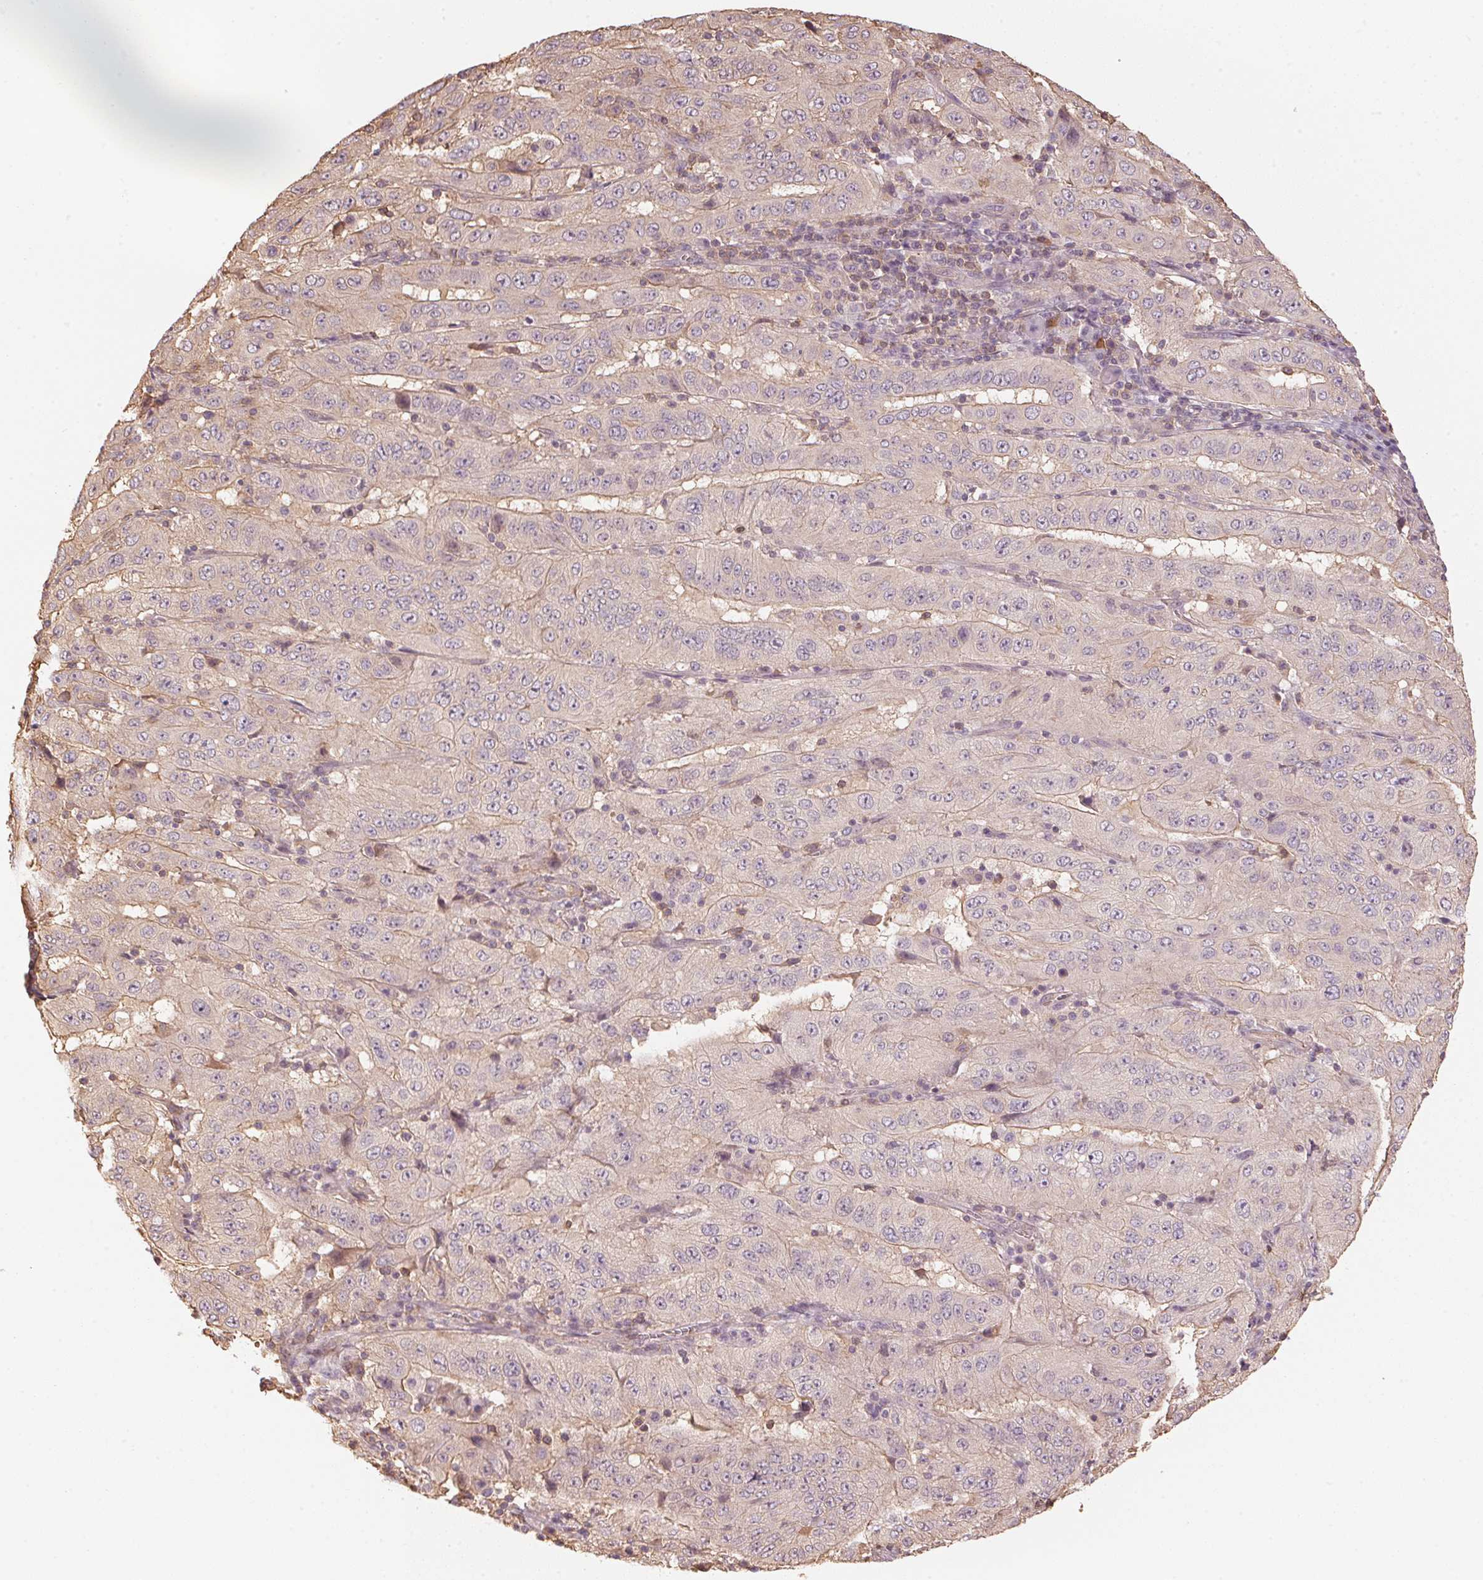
{"staining": {"intensity": "weak", "quantity": "<25%", "location": "cytoplasmic/membranous"}, "tissue": "pancreatic cancer", "cell_type": "Tumor cells", "image_type": "cancer", "snomed": [{"axis": "morphology", "description": "Adenocarcinoma, NOS"}, {"axis": "topography", "description": "Pancreas"}], "caption": "Tumor cells are negative for brown protein staining in pancreatic adenocarcinoma.", "gene": "QDPR", "patient": {"sex": "male", "age": 63}}